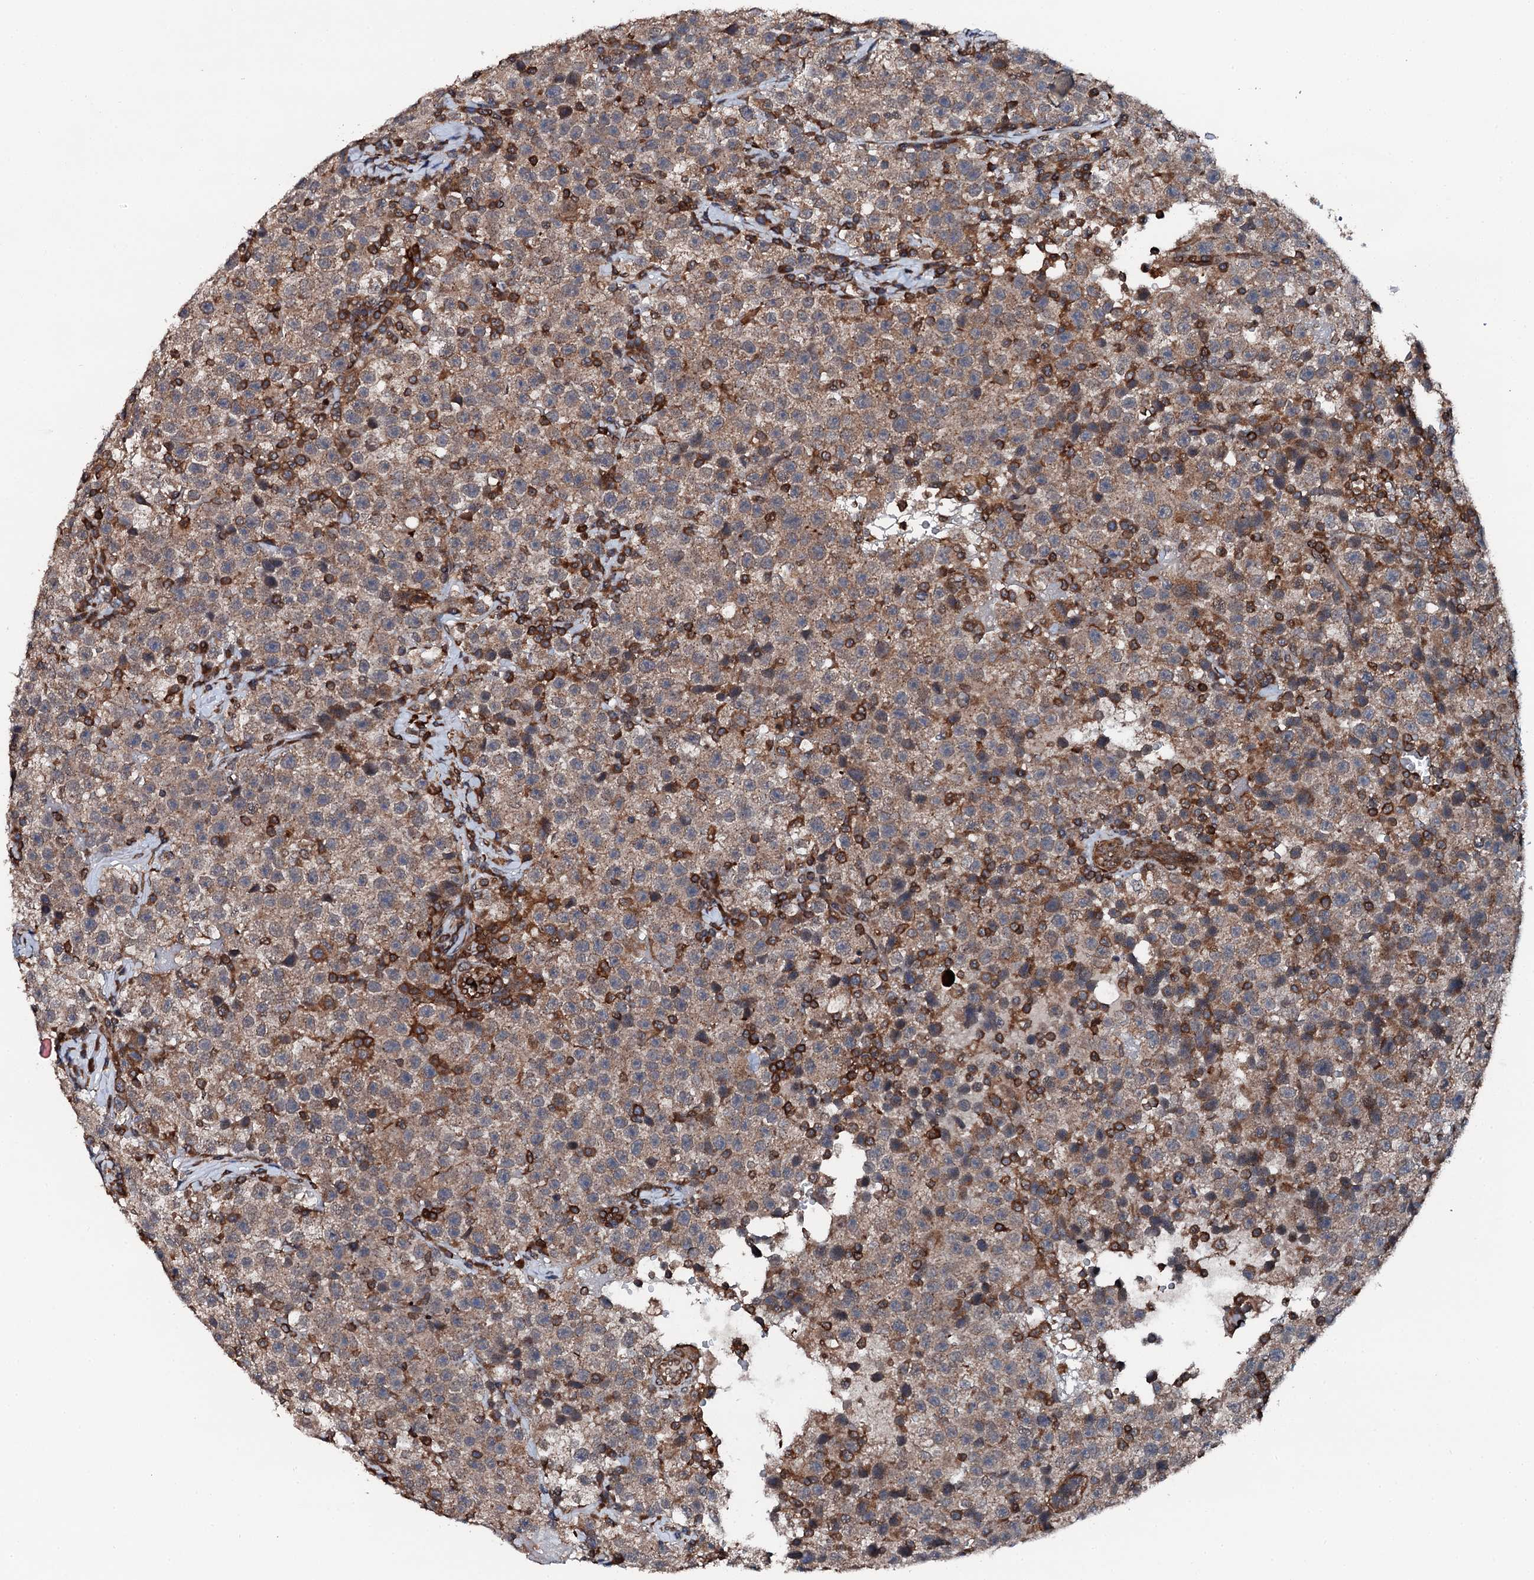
{"staining": {"intensity": "weak", "quantity": ">75%", "location": "cytoplasmic/membranous"}, "tissue": "testis cancer", "cell_type": "Tumor cells", "image_type": "cancer", "snomed": [{"axis": "morphology", "description": "Seminoma, NOS"}, {"axis": "topography", "description": "Testis"}], "caption": "Protein staining of testis cancer tissue shows weak cytoplasmic/membranous expression in about >75% of tumor cells.", "gene": "EDC4", "patient": {"sex": "male", "age": 22}}